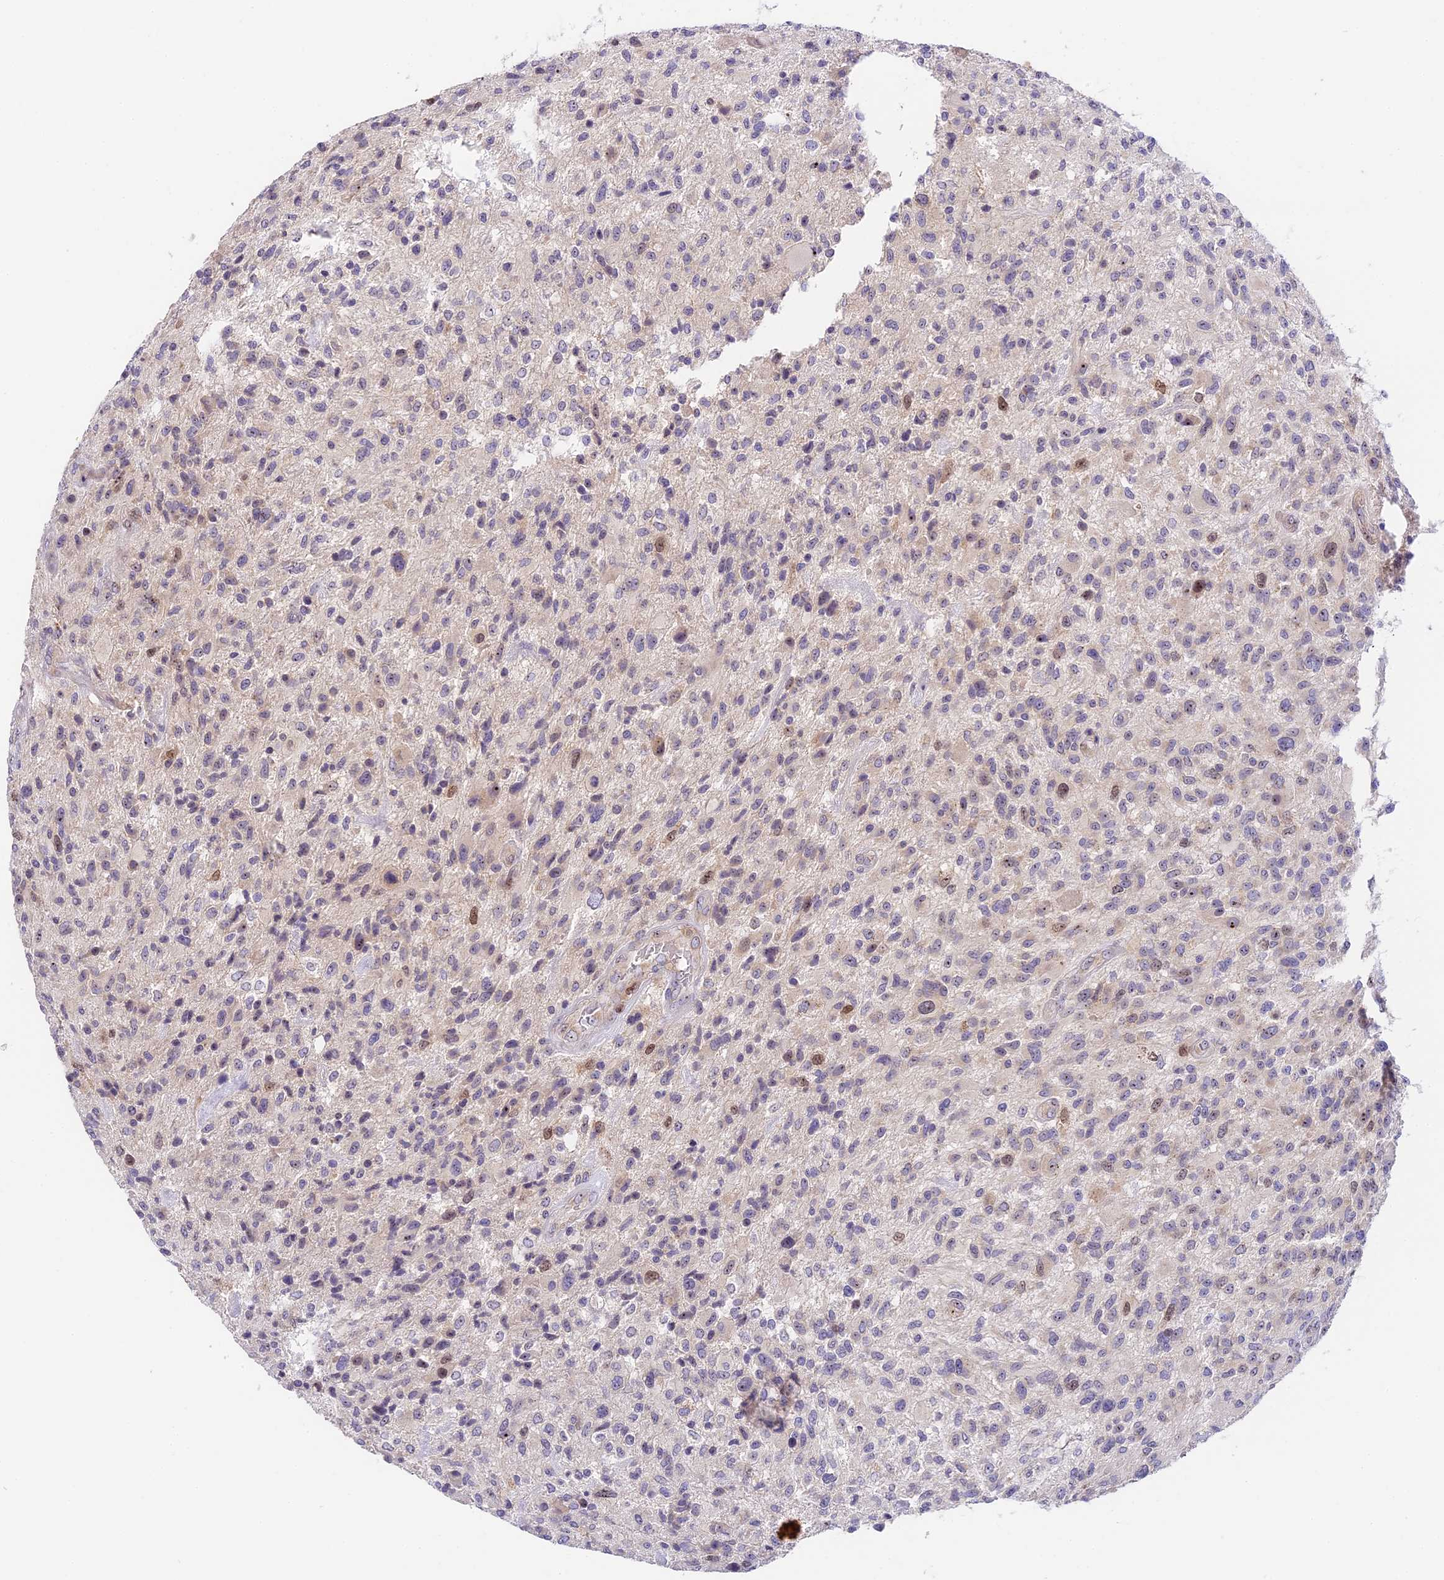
{"staining": {"intensity": "moderate", "quantity": "<25%", "location": "nuclear"}, "tissue": "glioma", "cell_type": "Tumor cells", "image_type": "cancer", "snomed": [{"axis": "morphology", "description": "Glioma, malignant, High grade"}, {"axis": "topography", "description": "Brain"}], "caption": "IHC of malignant glioma (high-grade) displays low levels of moderate nuclear positivity in approximately <25% of tumor cells. The protein is stained brown, and the nuclei are stained in blue (DAB (3,3'-diaminobenzidine) IHC with brightfield microscopy, high magnification).", "gene": "RAD51", "patient": {"sex": "male", "age": 47}}